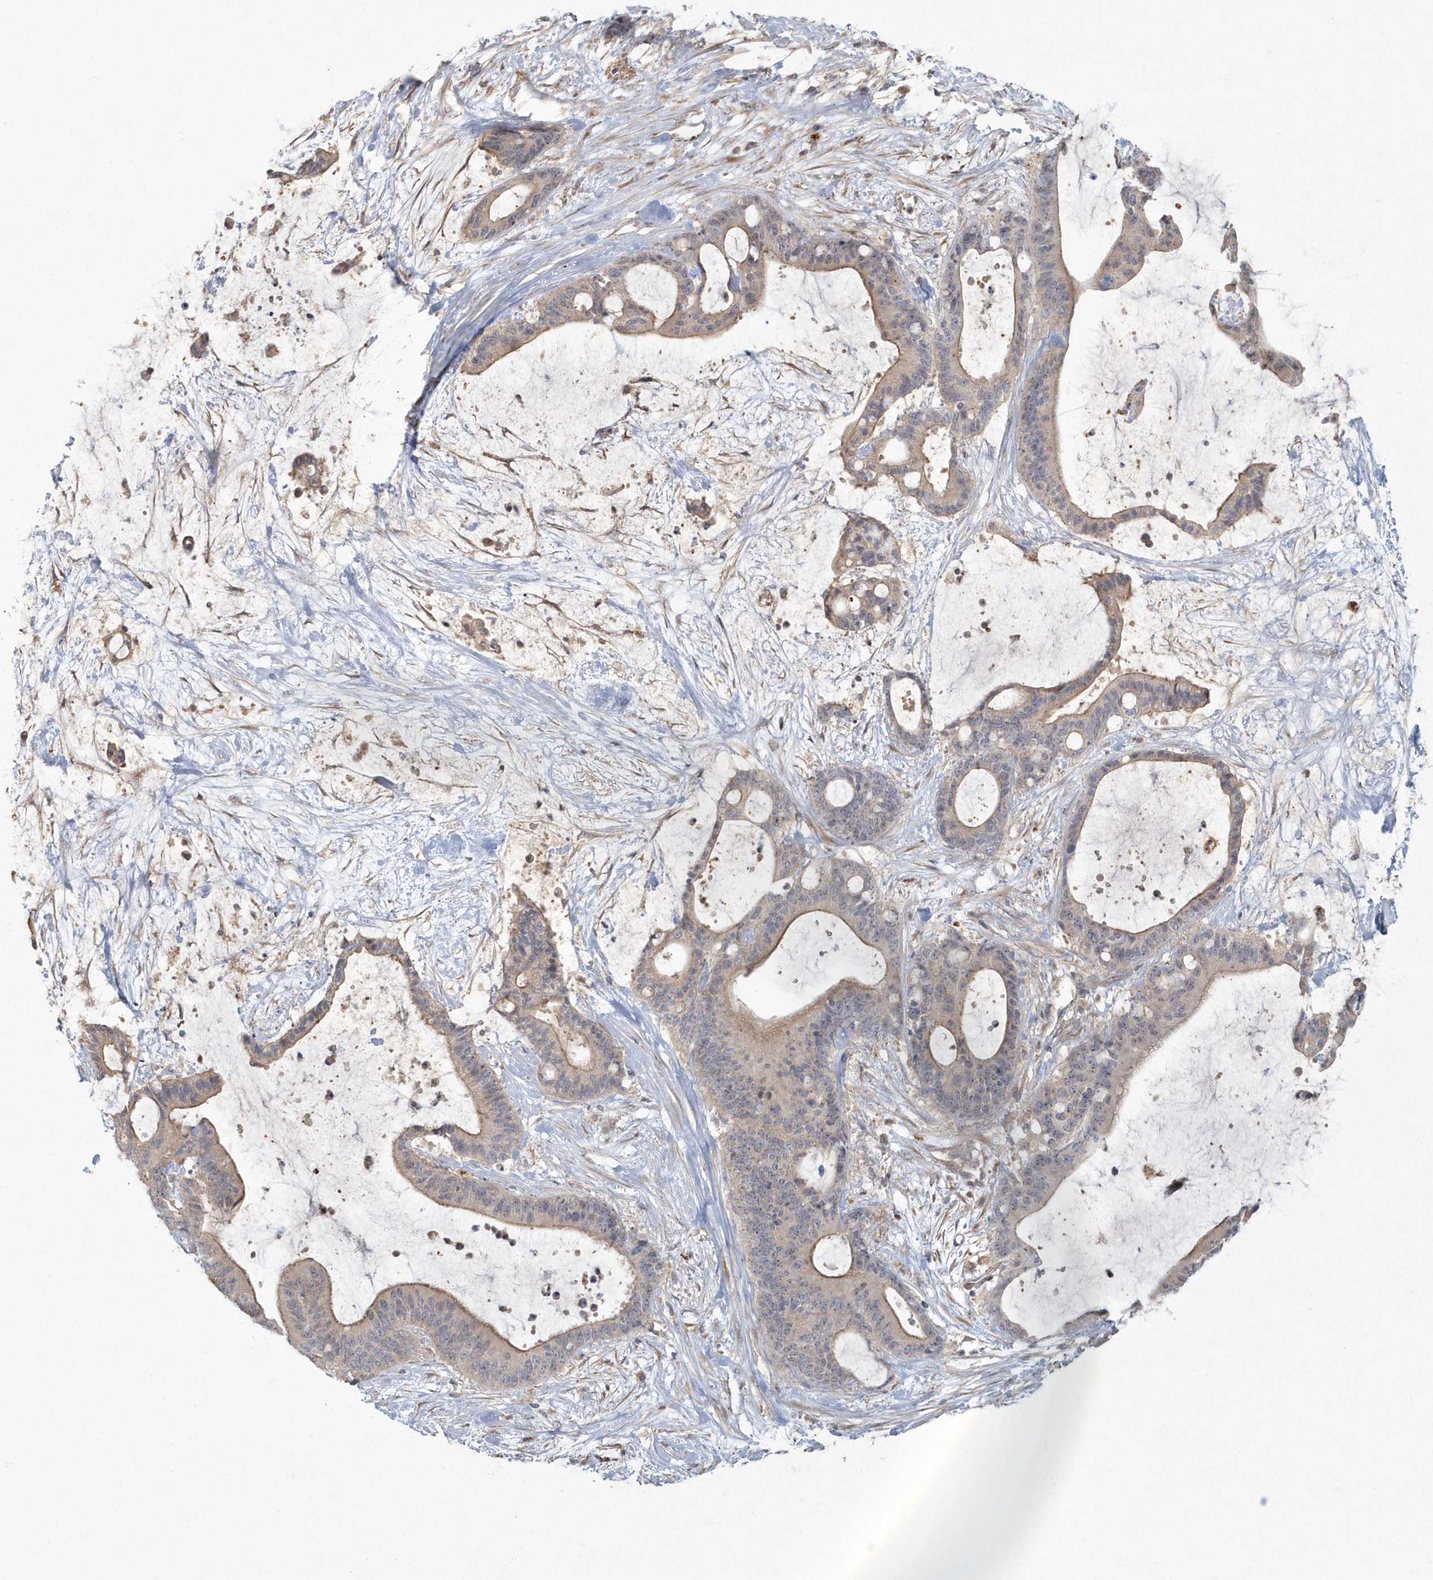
{"staining": {"intensity": "weak", "quantity": "25%-75%", "location": "cytoplasmic/membranous"}, "tissue": "liver cancer", "cell_type": "Tumor cells", "image_type": "cancer", "snomed": [{"axis": "morphology", "description": "Cholangiocarcinoma"}, {"axis": "topography", "description": "Liver"}], "caption": "Human liver cholangiocarcinoma stained with a brown dye exhibits weak cytoplasmic/membranous positive staining in approximately 25%-75% of tumor cells.", "gene": "ARHGEF38", "patient": {"sex": "female", "age": 73}}